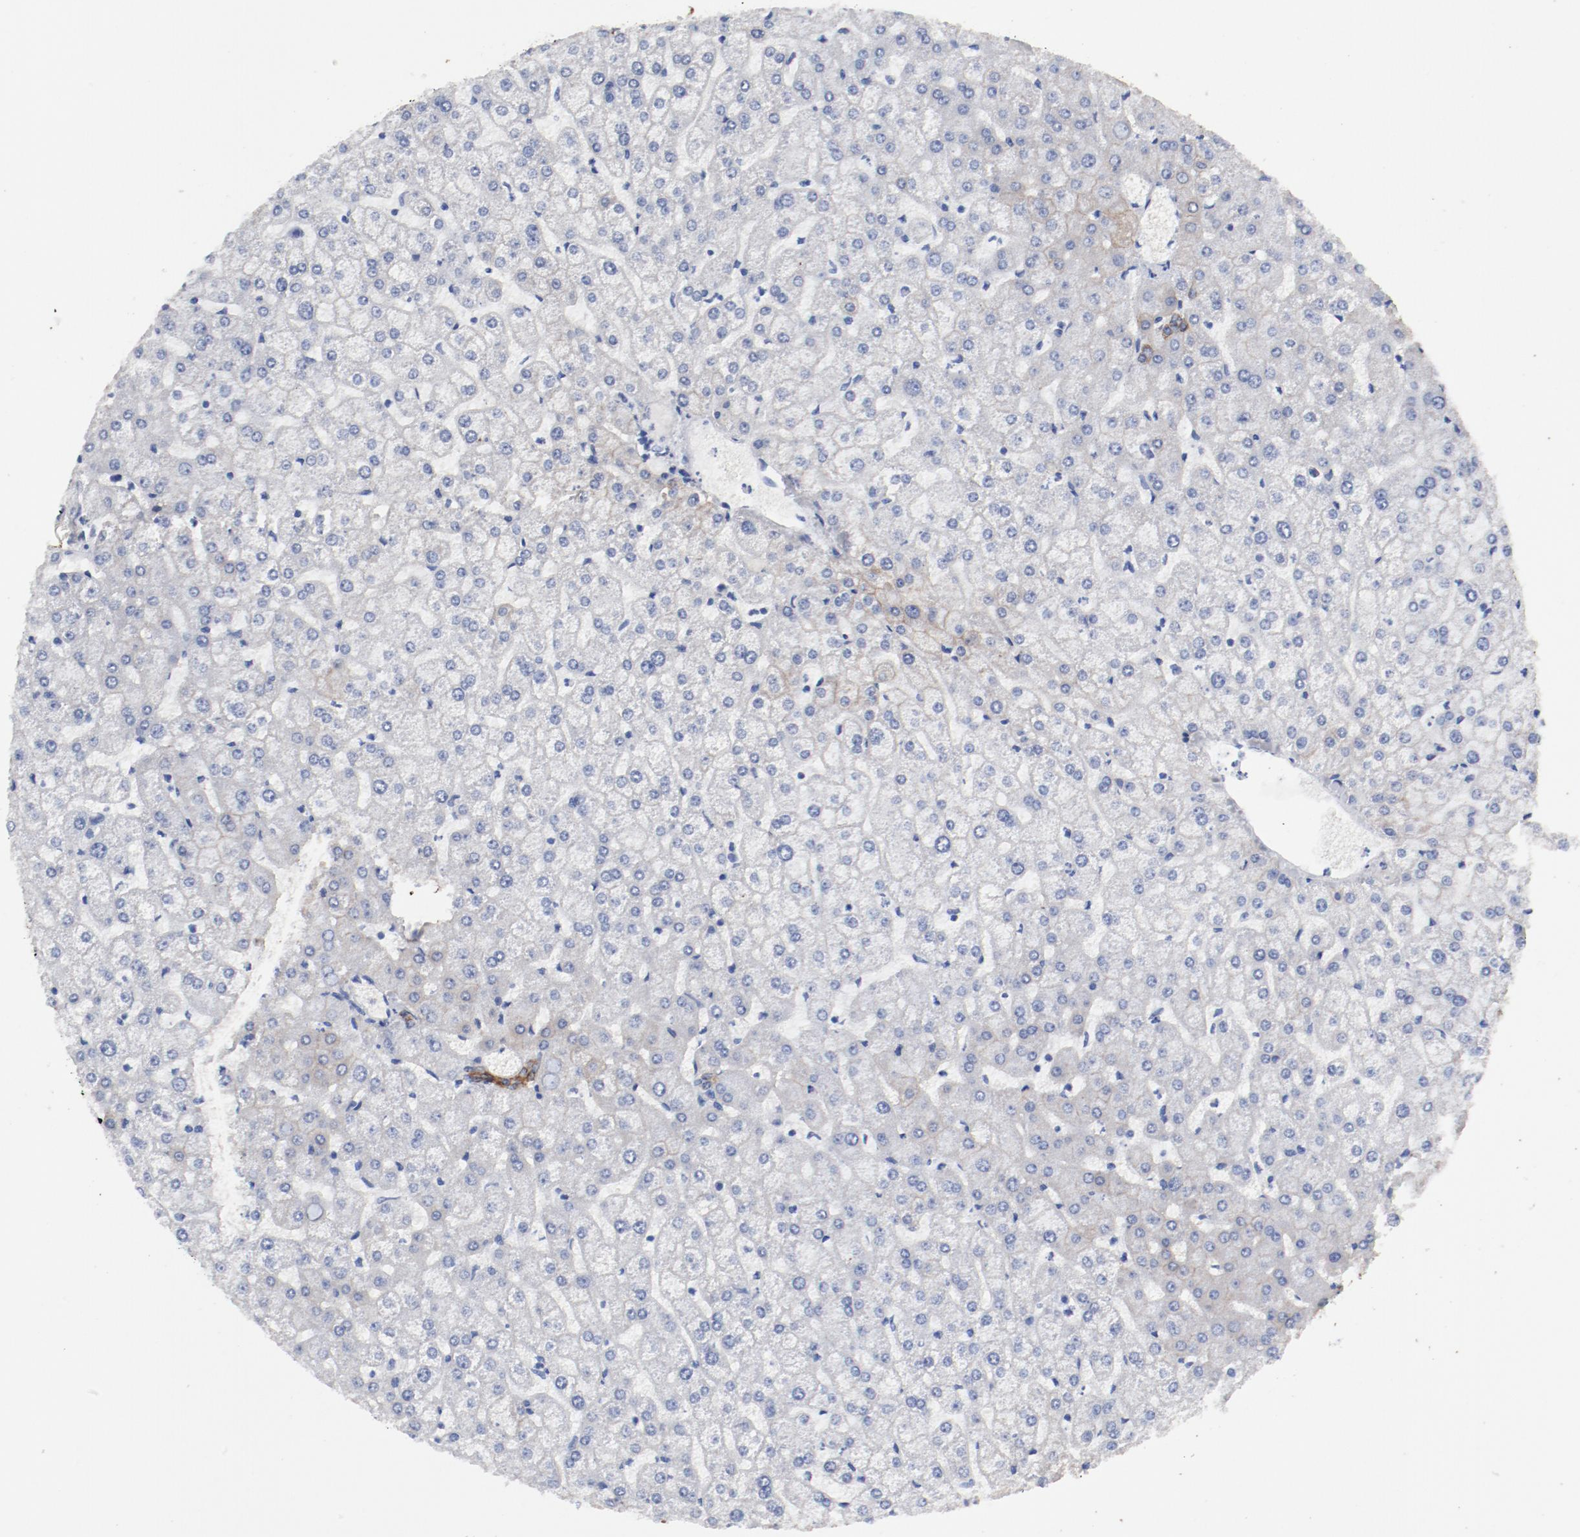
{"staining": {"intensity": "moderate", "quantity": ">75%", "location": "cytoplasmic/membranous"}, "tissue": "liver", "cell_type": "Cholangiocytes", "image_type": "normal", "snomed": [{"axis": "morphology", "description": "Normal tissue, NOS"}, {"axis": "topography", "description": "Liver"}], "caption": "Immunohistochemical staining of normal human liver demonstrates medium levels of moderate cytoplasmic/membranous expression in about >75% of cholangiocytes.", "gene": "TSPAN6", "patient": {"sex": "female", "age": 32}}